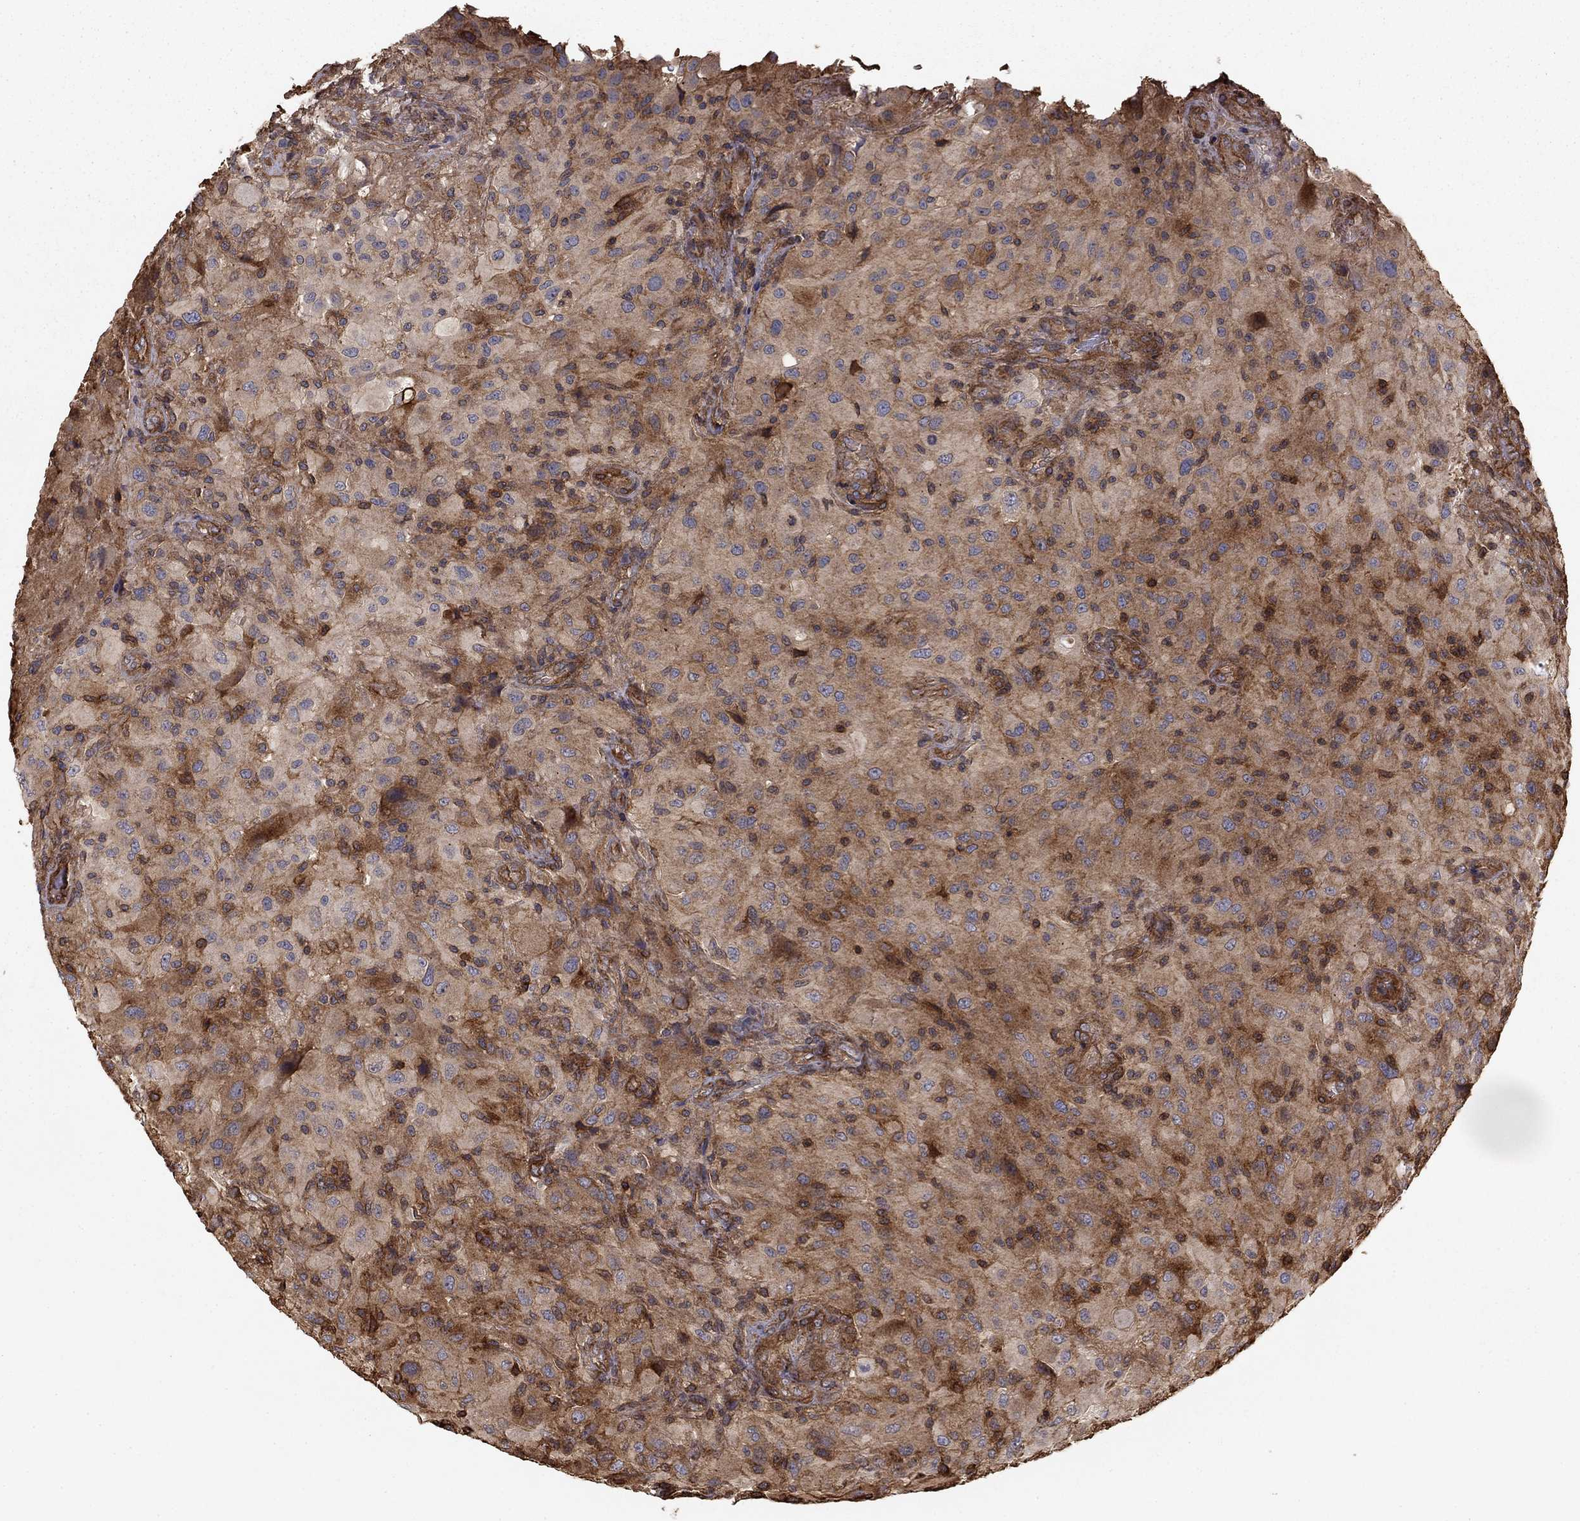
{"staining": {"intensity": "weak", "quantity": "25%-75%", "location": "cytoplasmic/membranous"}, "tissue": "glioma", "cell_type": "Tumor cells", "image_type": "cancer", "snomed": [{"axis": "morphology", "description": "Glioma, malignant, High grade"}, {"axis": "topography", "description": "Cerebral cortex"}], "caption": "This is a photomicrograph of immunohistochemistry staining of glioma, which shows weak staining in the cytoplasmic/membranous of tumor cells.", "gene": "HABP4", "patient": {"sex": "male", "age": 35}}